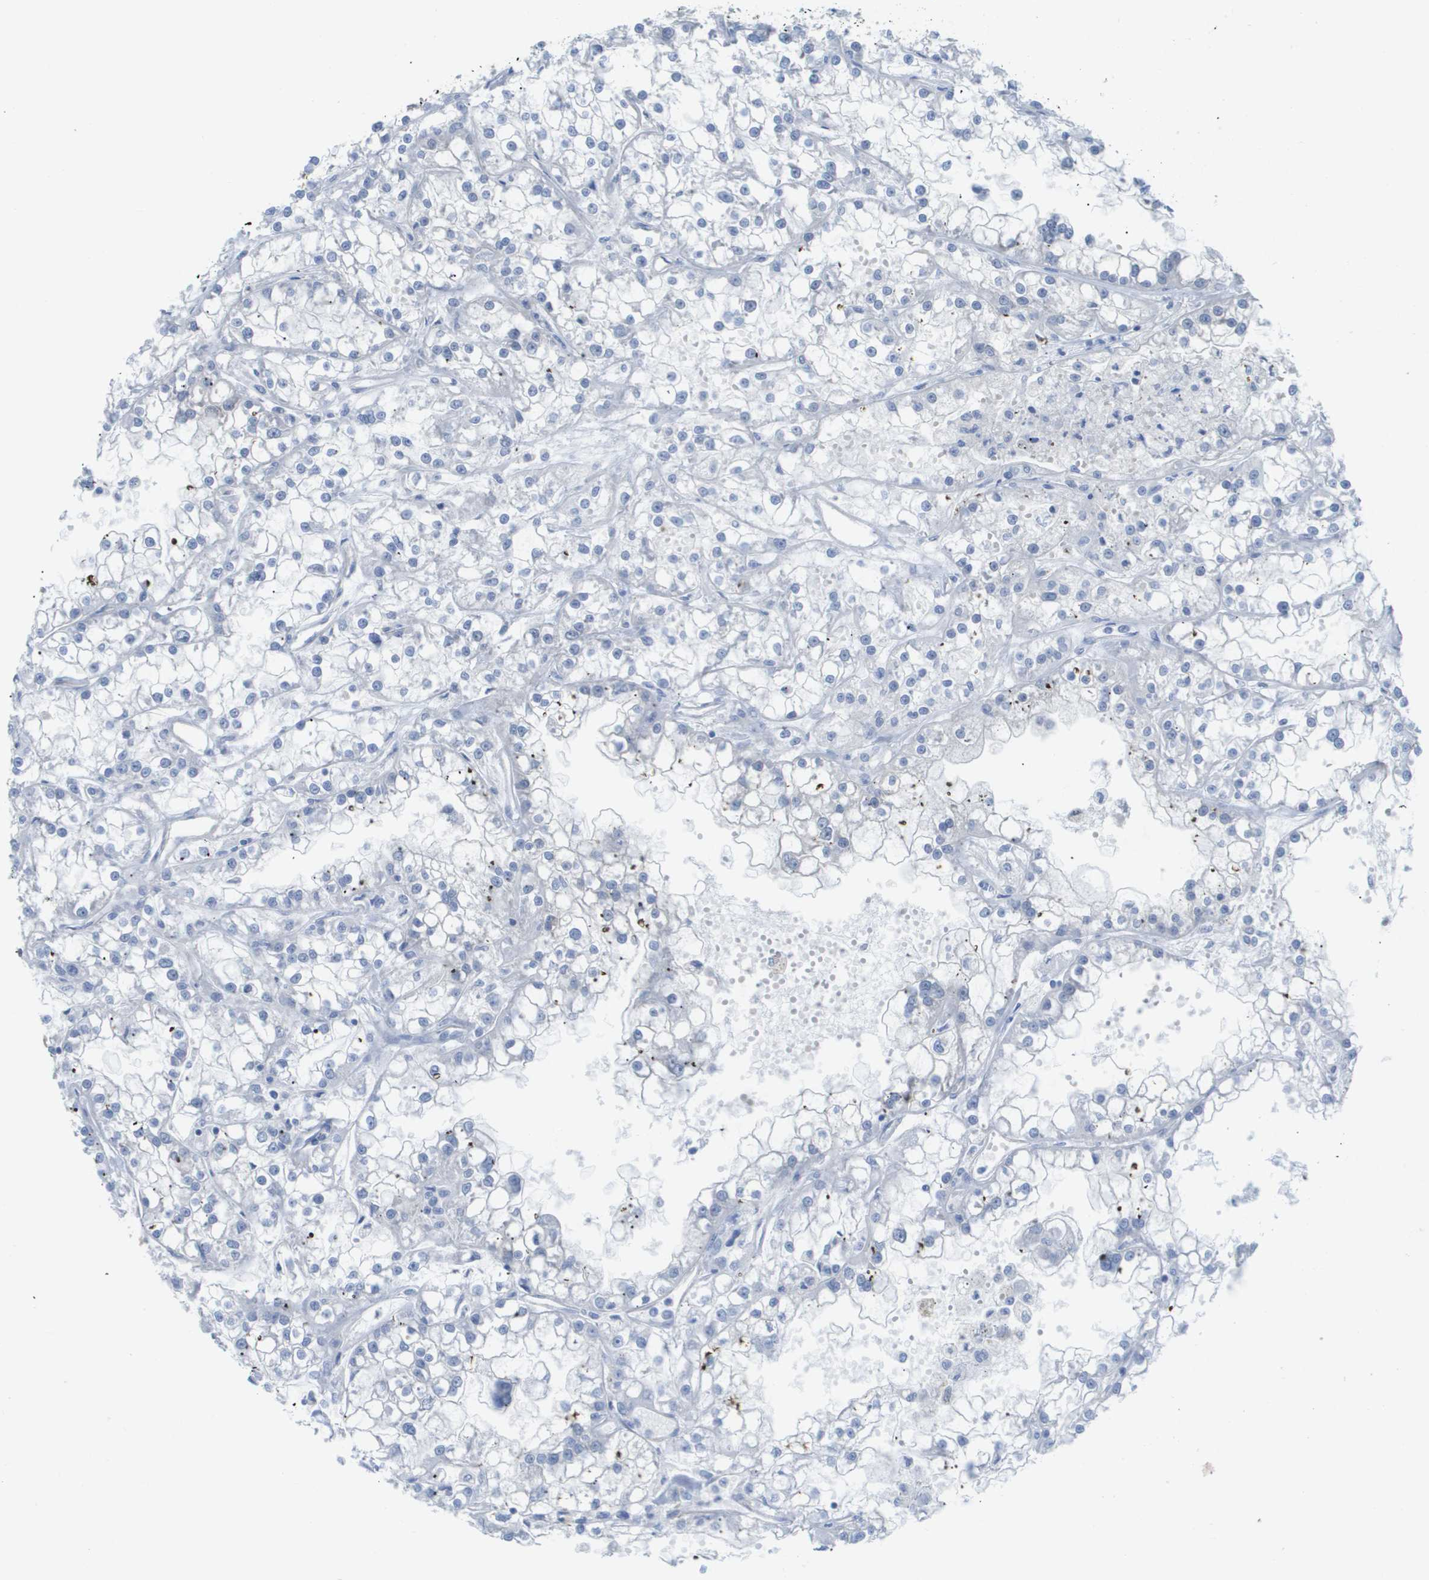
{"staining": {"intensity": "negative", "quantity": "none", "location": "none"}, "tissue": "renal cancer", "cell_type": "Tumor cells", "image_type": "cancer", "snomed": [{"axis": "morphology", "description": "Adenocarcinoma, NOS"}, {"axis": "topography", "description": "Kidney"}], "caption": "Immunohistochemistry (IHC) micrograph of neoplastic tissue: human renal cancer (adenocarcinoma) stained with DAB reveals no significant protein positivity in tumor cells.", "gene": "MYL3", "patient": {"sex": "female", "age": 52}}